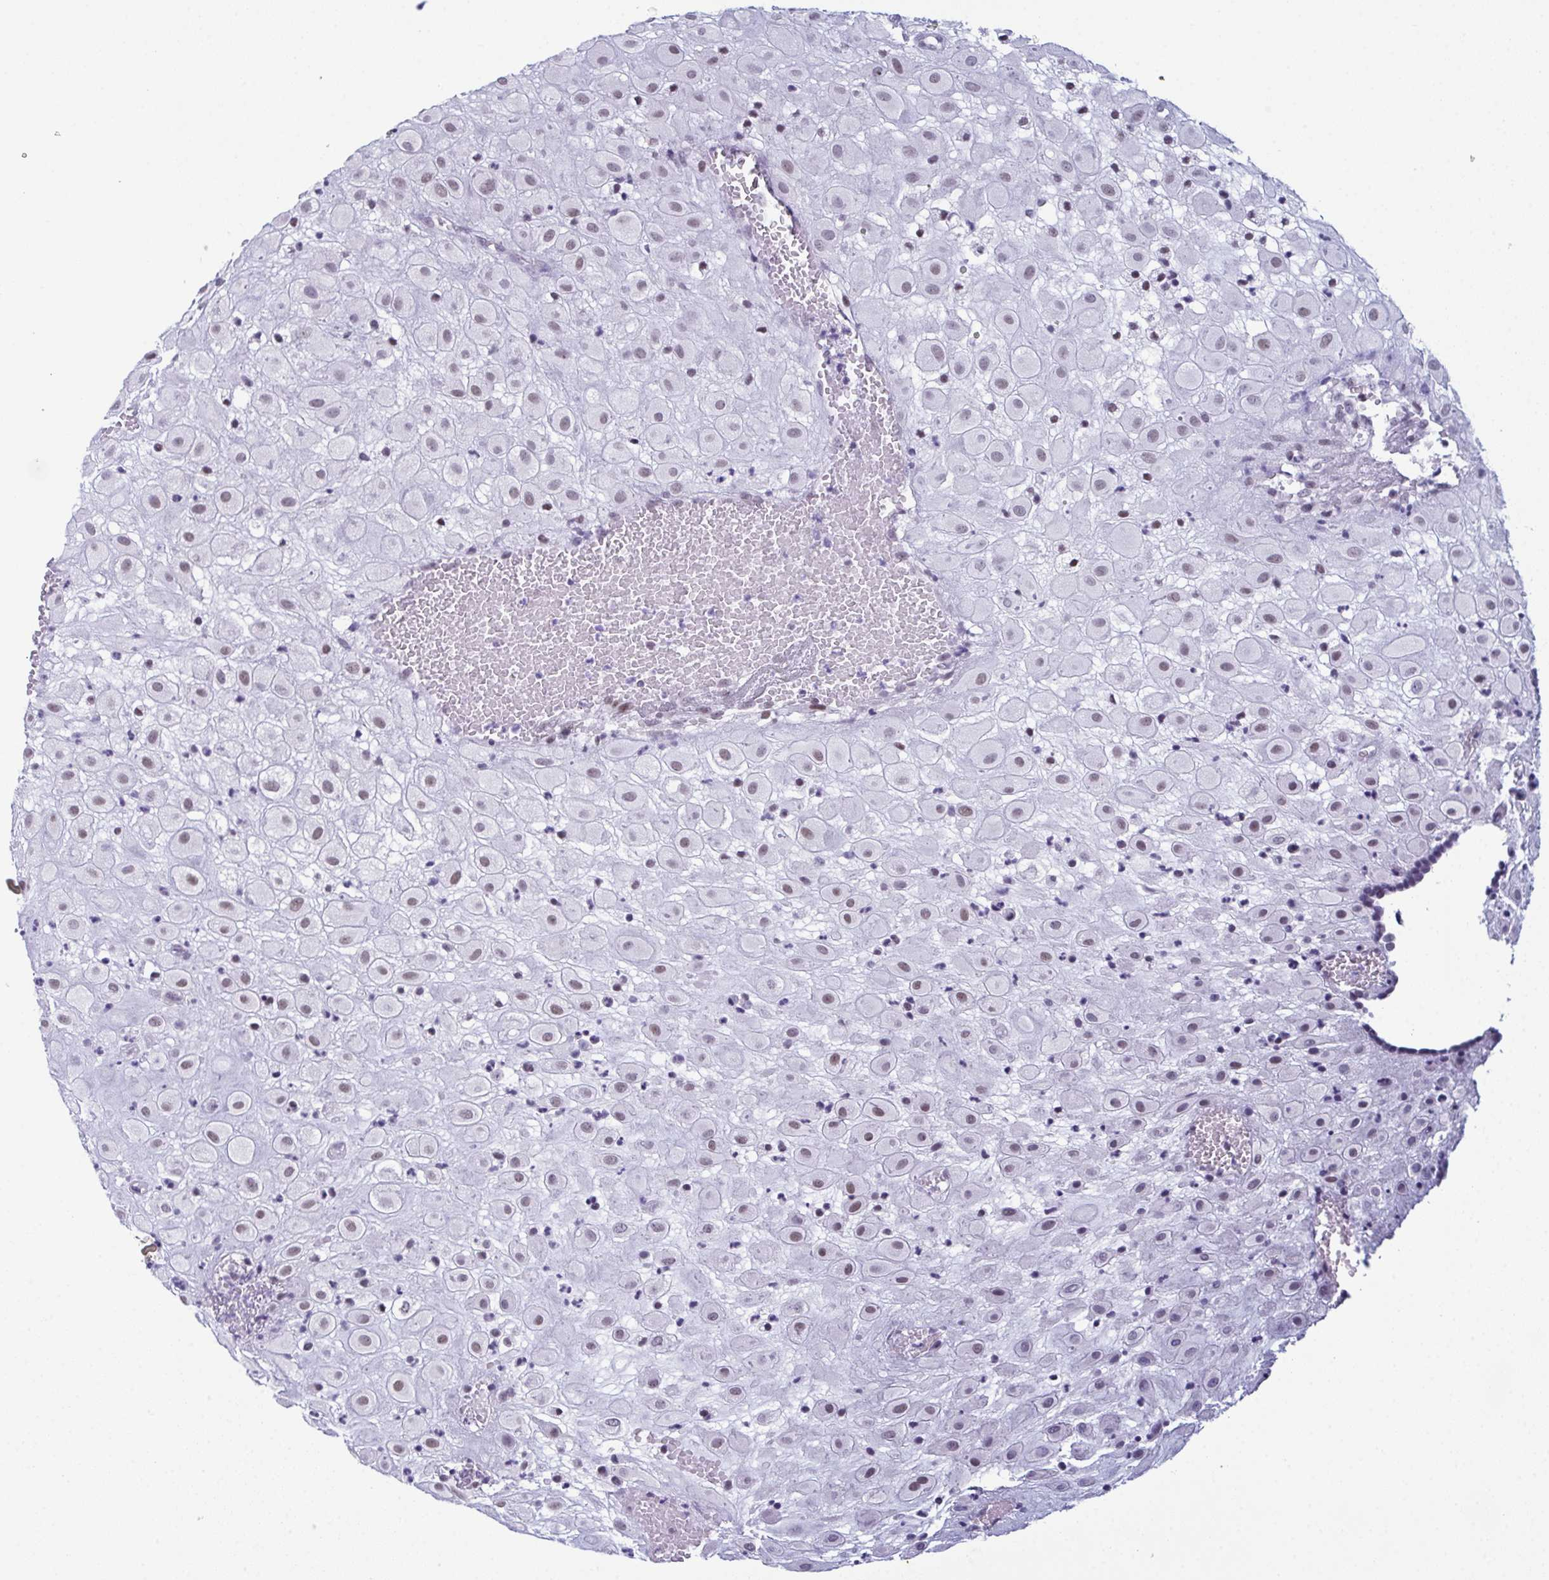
{"staining": {"intensity": "weak", "quantity": "25%-75%", "location": "nuclear"}, "tissue": "placenta", "cell_type": "Decidual cells", "image_type": "normal", "snomed": [{"axis": "morphology", "description": "Normal tissue, NOS"}, {"axis": "topography", "description": "Placenta"}], "caption": "Approximately 25%-75% of decidual cells in normal placenta demonstrate weak nuclear protein positivity as visualized by brown immunohistochemical staining.", "gene": "RBM7", "patient": {"sex": "female", "age": 24}}